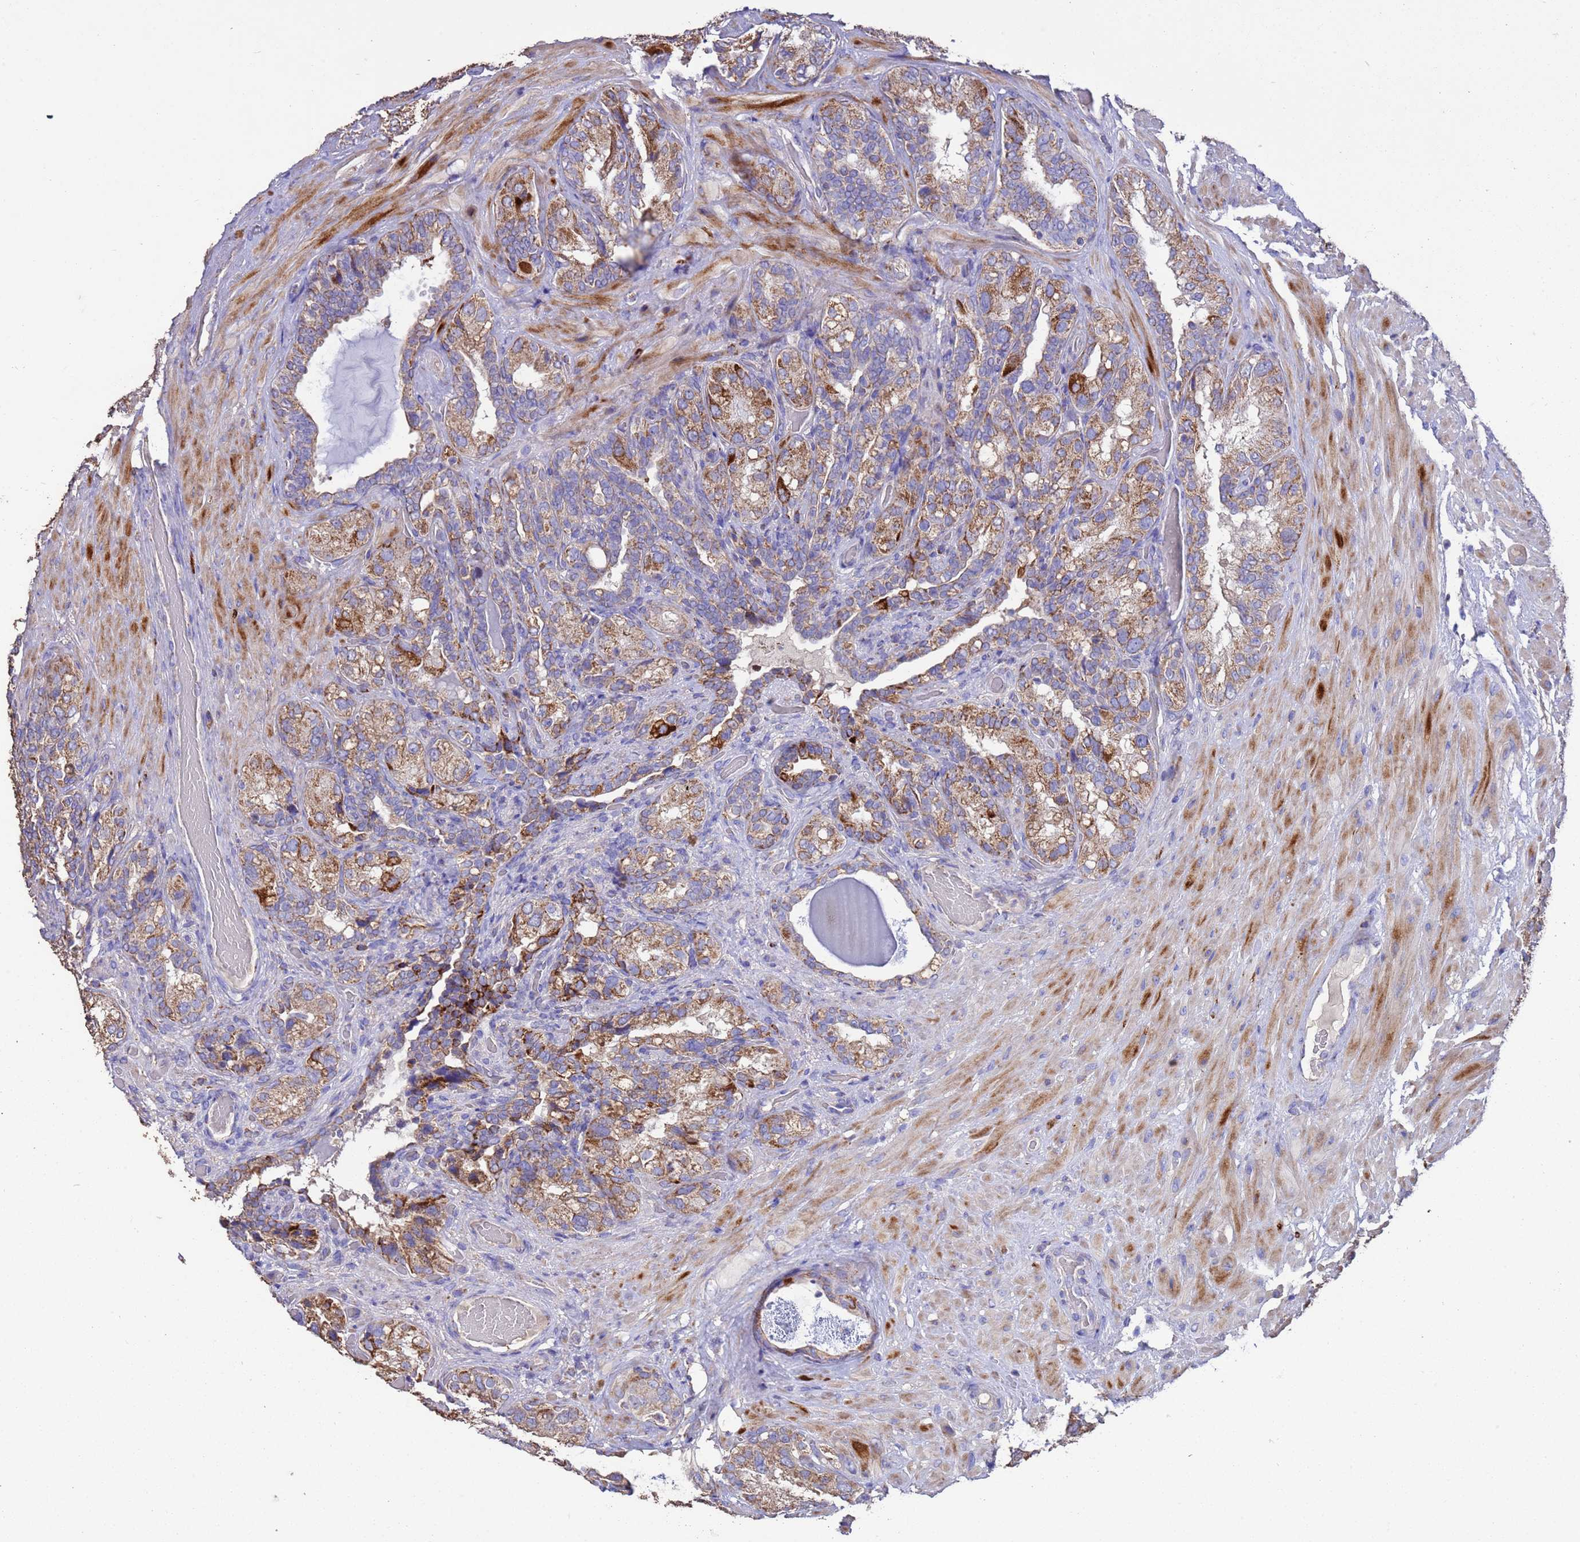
{"staining": {"intensity": "moderate", "quantity": ">75%", "location": "cytoplasmic/membranous"}, "tissue": "seminal vesicle", "cell_type": "Glandular cells", "image_type": "normal", "snomed": [{"axis": "morphology", "description": "Normal tissue, NOS"}, {"axis": "topography", "description": "Seminal veicle"}, {"axis": "topography", "description": "Peripheral nerve tissue"}], "caption": "A photomicrograph showing moderate cytoplasmic/membranous positivity in about >75% of glandular cells in benign seminal vesicle, as visualized by brown immunohistochemical staining.", "gene": "ZNFX1", "patient": {"sex": "male", "age": 67}}